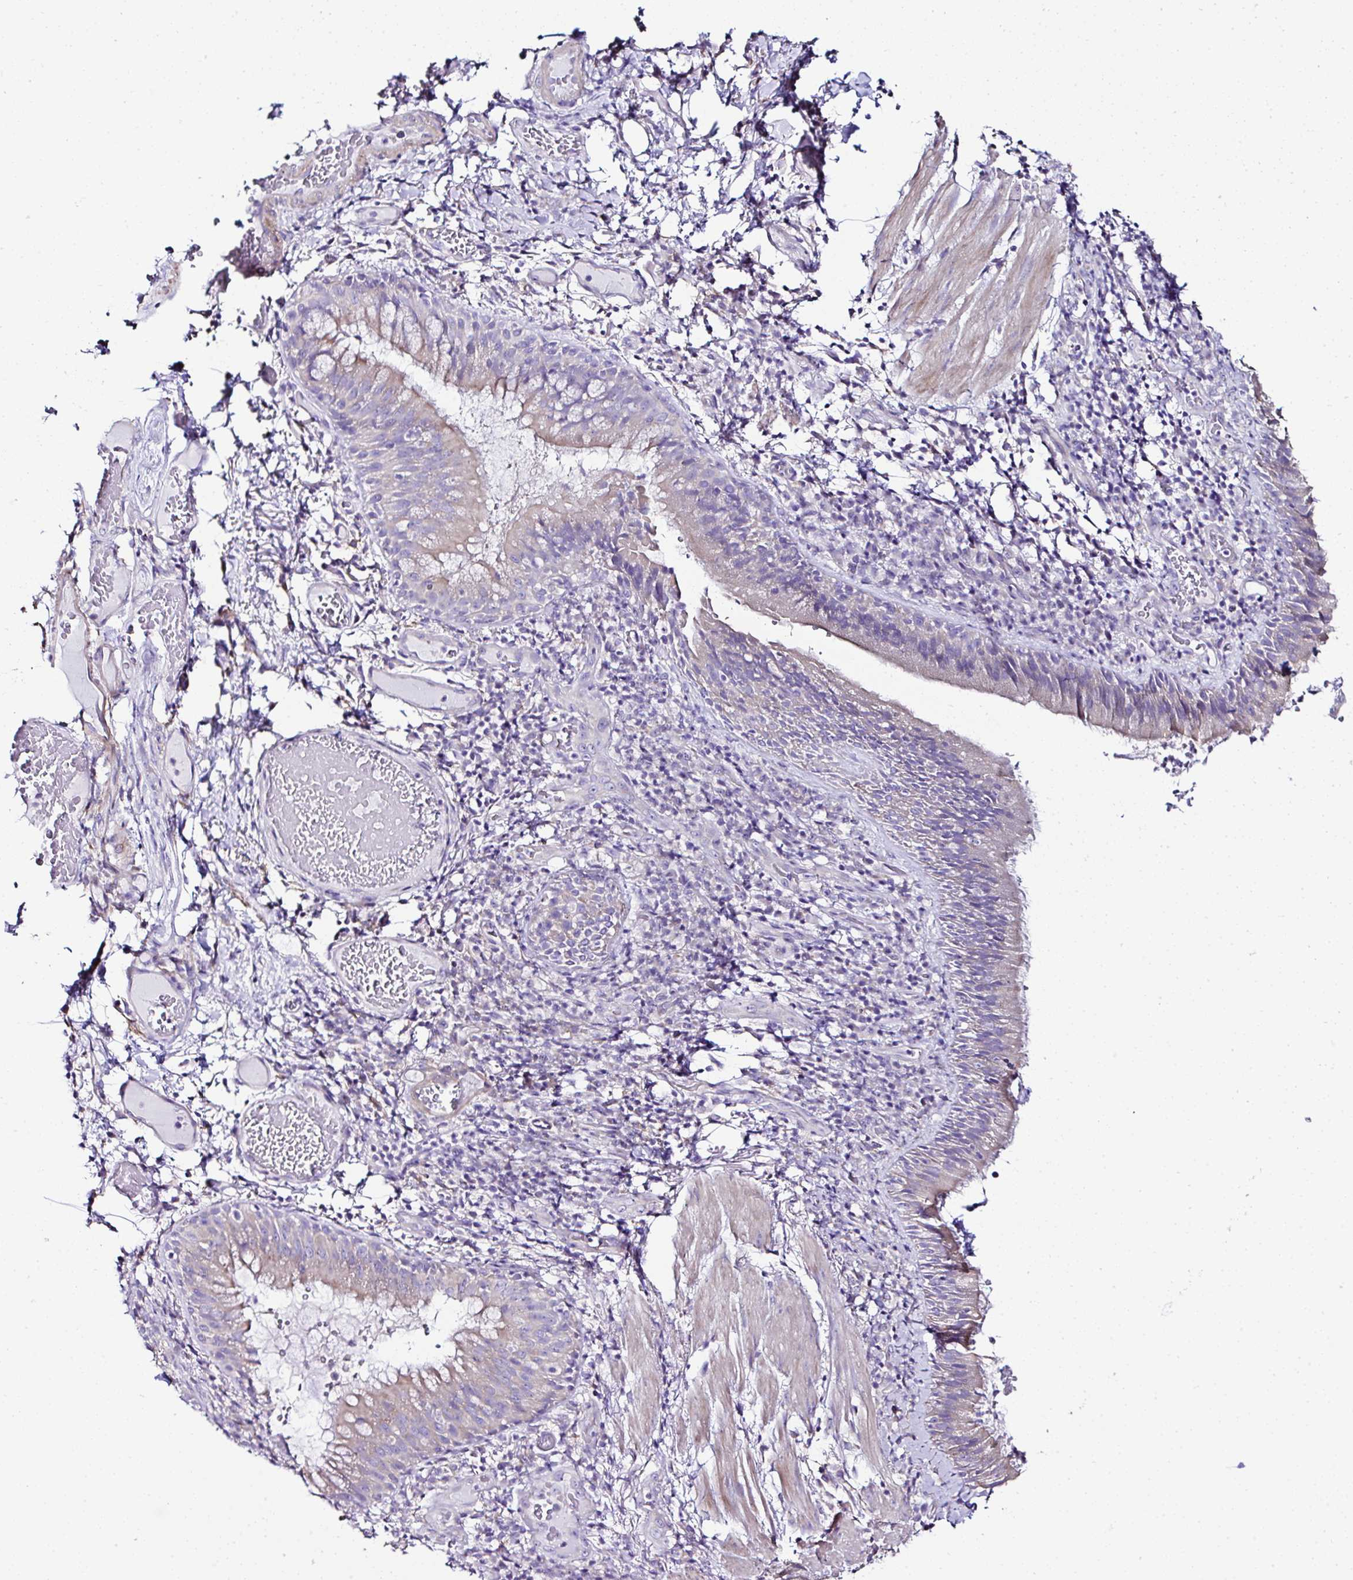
{"staining": {"intensity": "weak", "quantity": "<25%", "location": "cytoplasmic/membranous"}, "tissue": "bronchus", "cell_type": "Respiratory epithelial cells", "image_type": "normal", "snomed": [{"axis": "morphology", "description": "Normal tissue, NOS"}, {"axis": "topography", "description": "Lymph node"}, {"axis": "topography", "description": "Bronchus"}], "caption": "A high-resolution micrograph shows immunohistochemistry (IHC) staining of benign bronchus, which reveals no significant staining in respiratory epithelial cells.", "gene": "OR4P4", "patient": {"sex": "male", "age": 56}}